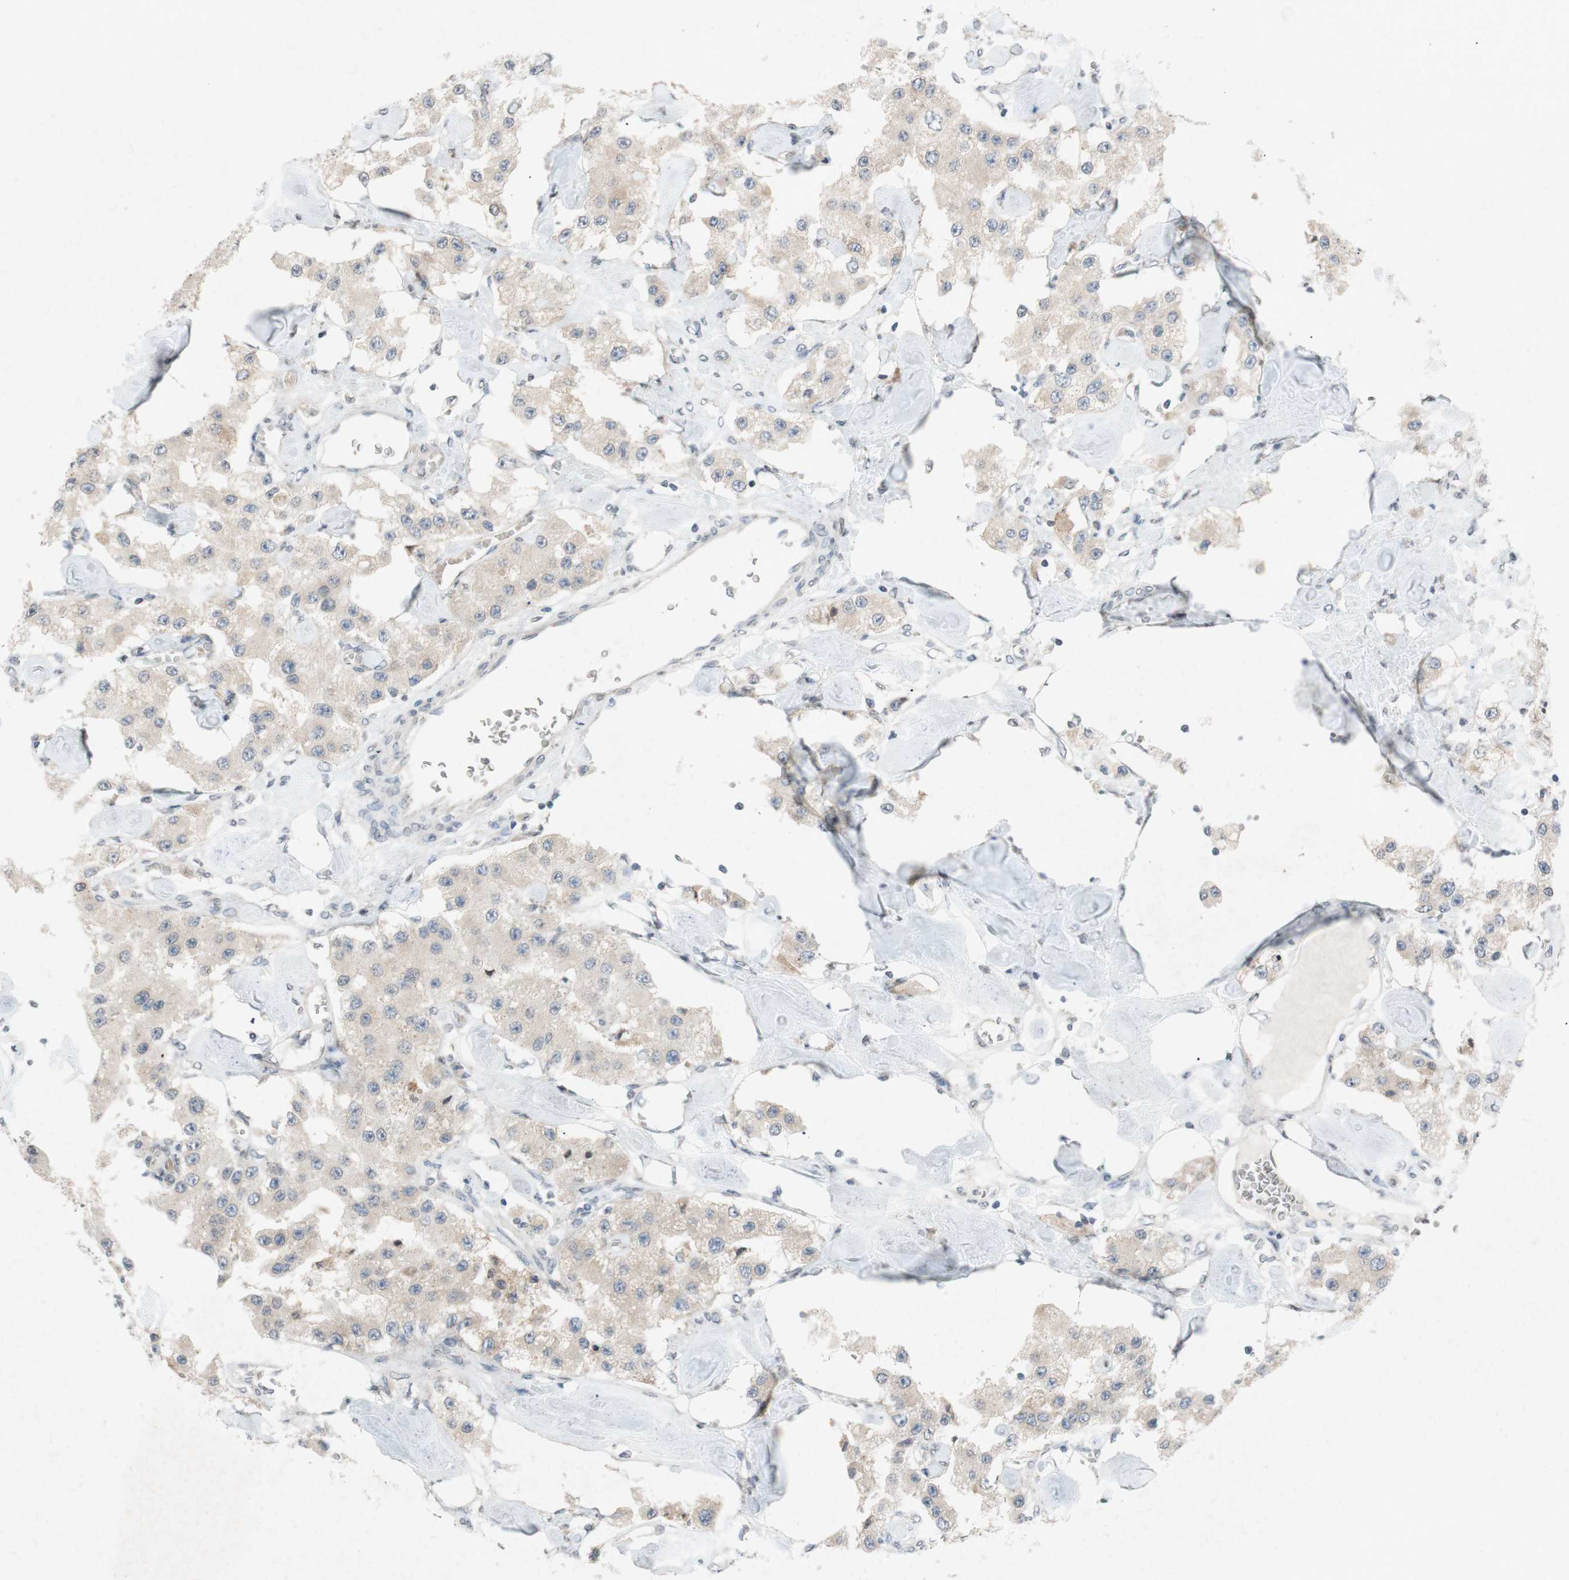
{"staining": {"intensity": "weak", "quantity": ">75%", "location": "cytoplasmic/membranous"}, "tissue": "carcinoid", "cell_type": "Tumor cells", "image_type": "cancer", "snomed": [{"axis": "morphology", "description": "Carcinoid, malignant, NOS"}, {"axis": "topography", "description": "Pancreas"}], "caption": "A photomicrograph showing weak cytoplasmic/membranous expression in approximately >75% of tumor cells in carcinoid, as visualized by brown immunohistochemical staining.", "gene": "ADD2", "patient": {"sex": "male", "age": 41}}